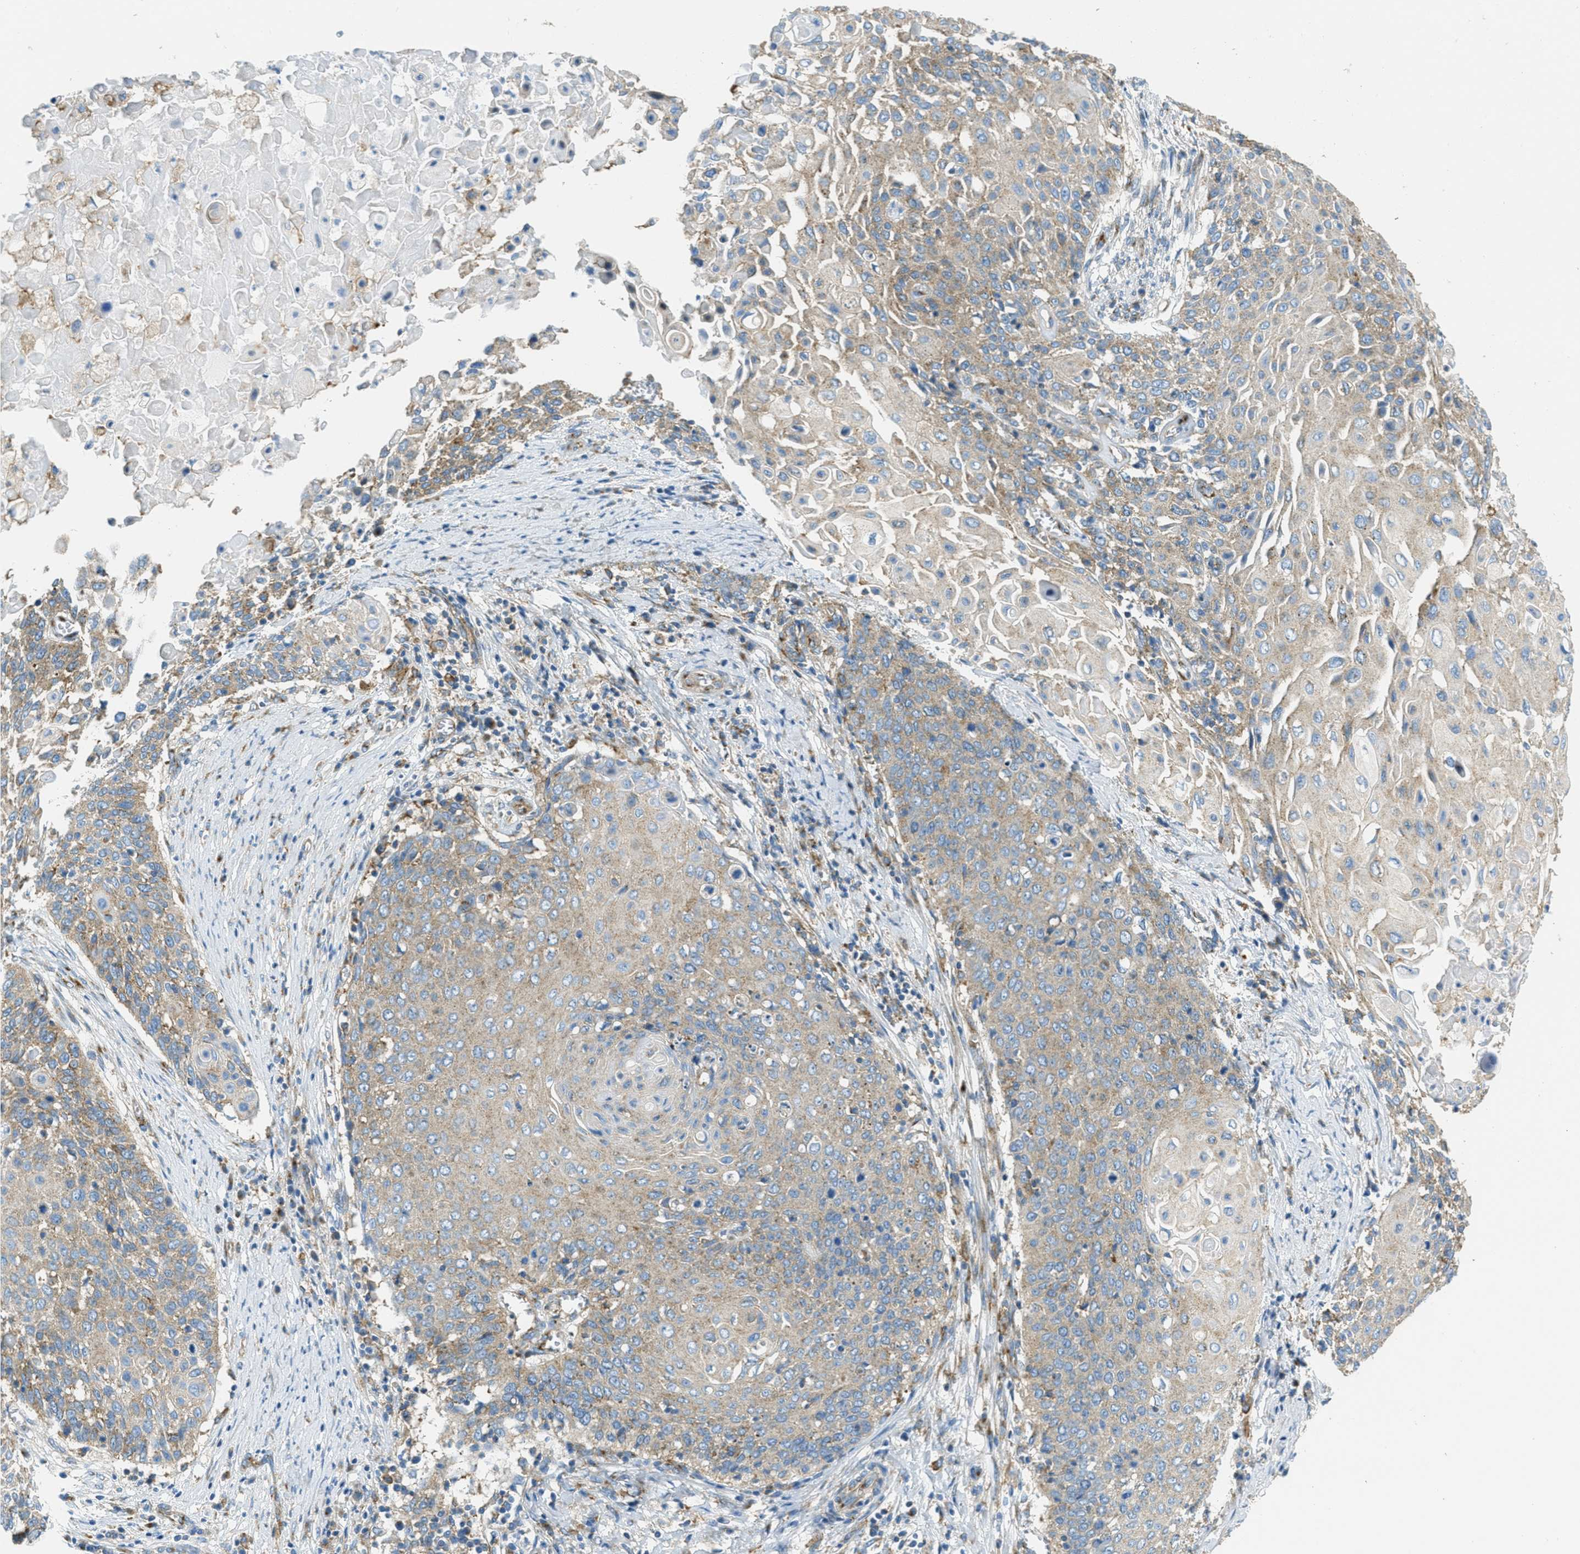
{"staining": {"intensity": "weak", "quantity": ">75%", "location": "cytoplasmic/membranous"}, "tissue": "cervical cancer", "cell_type": "Tumor cells", "image_type": "cancer", "snomed": [{"axis": "morphology", "description": "Squamous cell carcinoma, NOS"}, {"axis": "topography", "description": "Cervix"}], "caption": "The immunohistochemical stain shows weak cytoplasmic/membranous staining in tumor cells of cervical cancer tissue.", "gene": "AP2B1", "patient": {"sex": "female", "age": 39}}